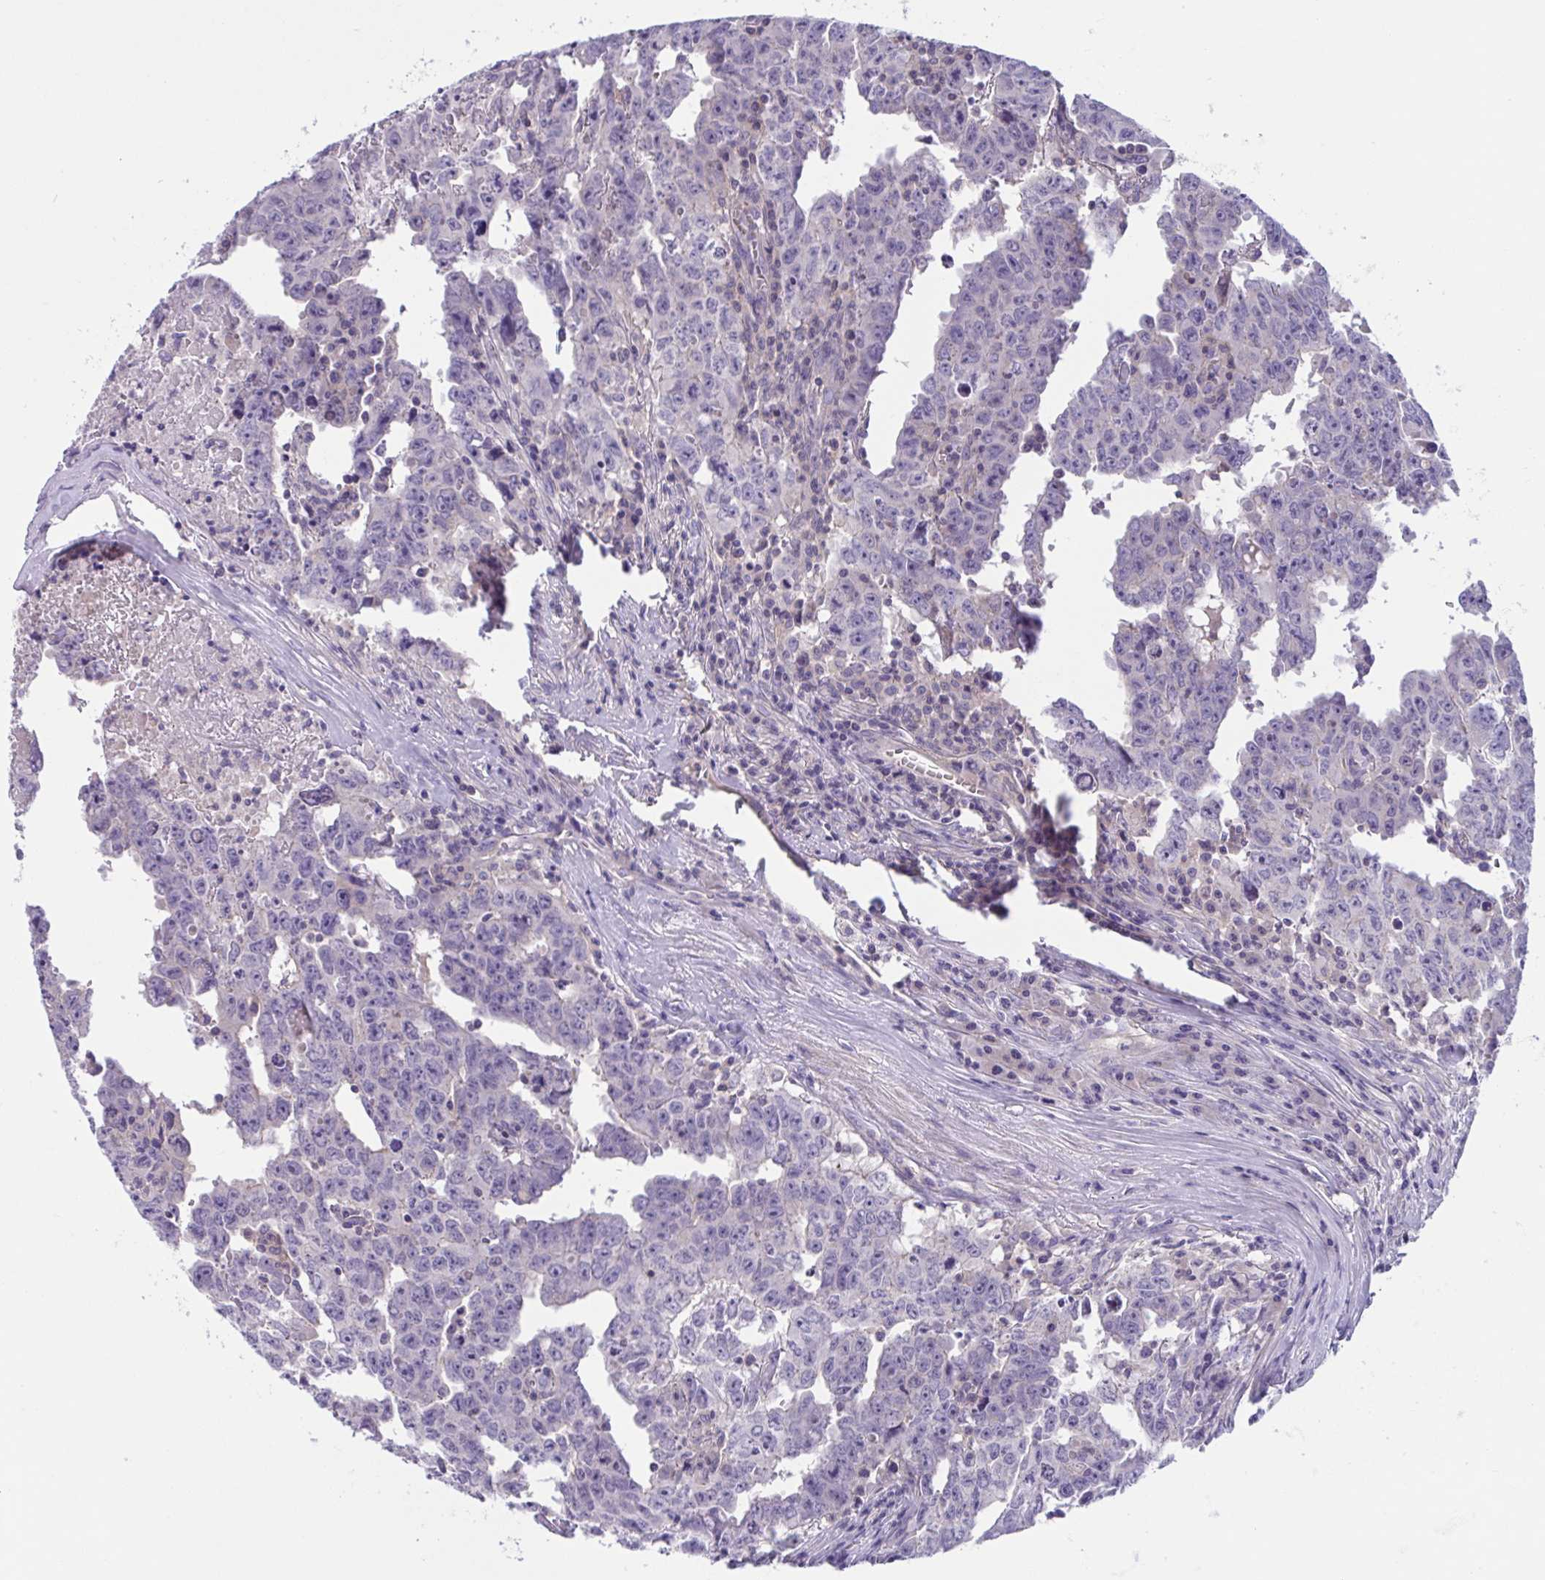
{"staining": {"intensity": "negative", "quantity": "none", "location": "none"}, "tissue": "testis cancer", "cell_type": "Tumor cells", "image_type": "cancer", "snomed": [{"axis": "morphology", "description": "Carcinoma, Embryonal, NOS"}, {"axis": "topography", "description": "Testis"}], "caption": "A high-resolution image shows immunohistochemistry staining of testis cancer (embryonal carcinoma), which reveals no significant staining in tumor cells. Brightfield microscopy of IHC stained with DAB (brown) and hematoxylin (blue), captured at high magnification.", "gene": "WNT9B", "patient": {"sex": "male", "age": 22}}